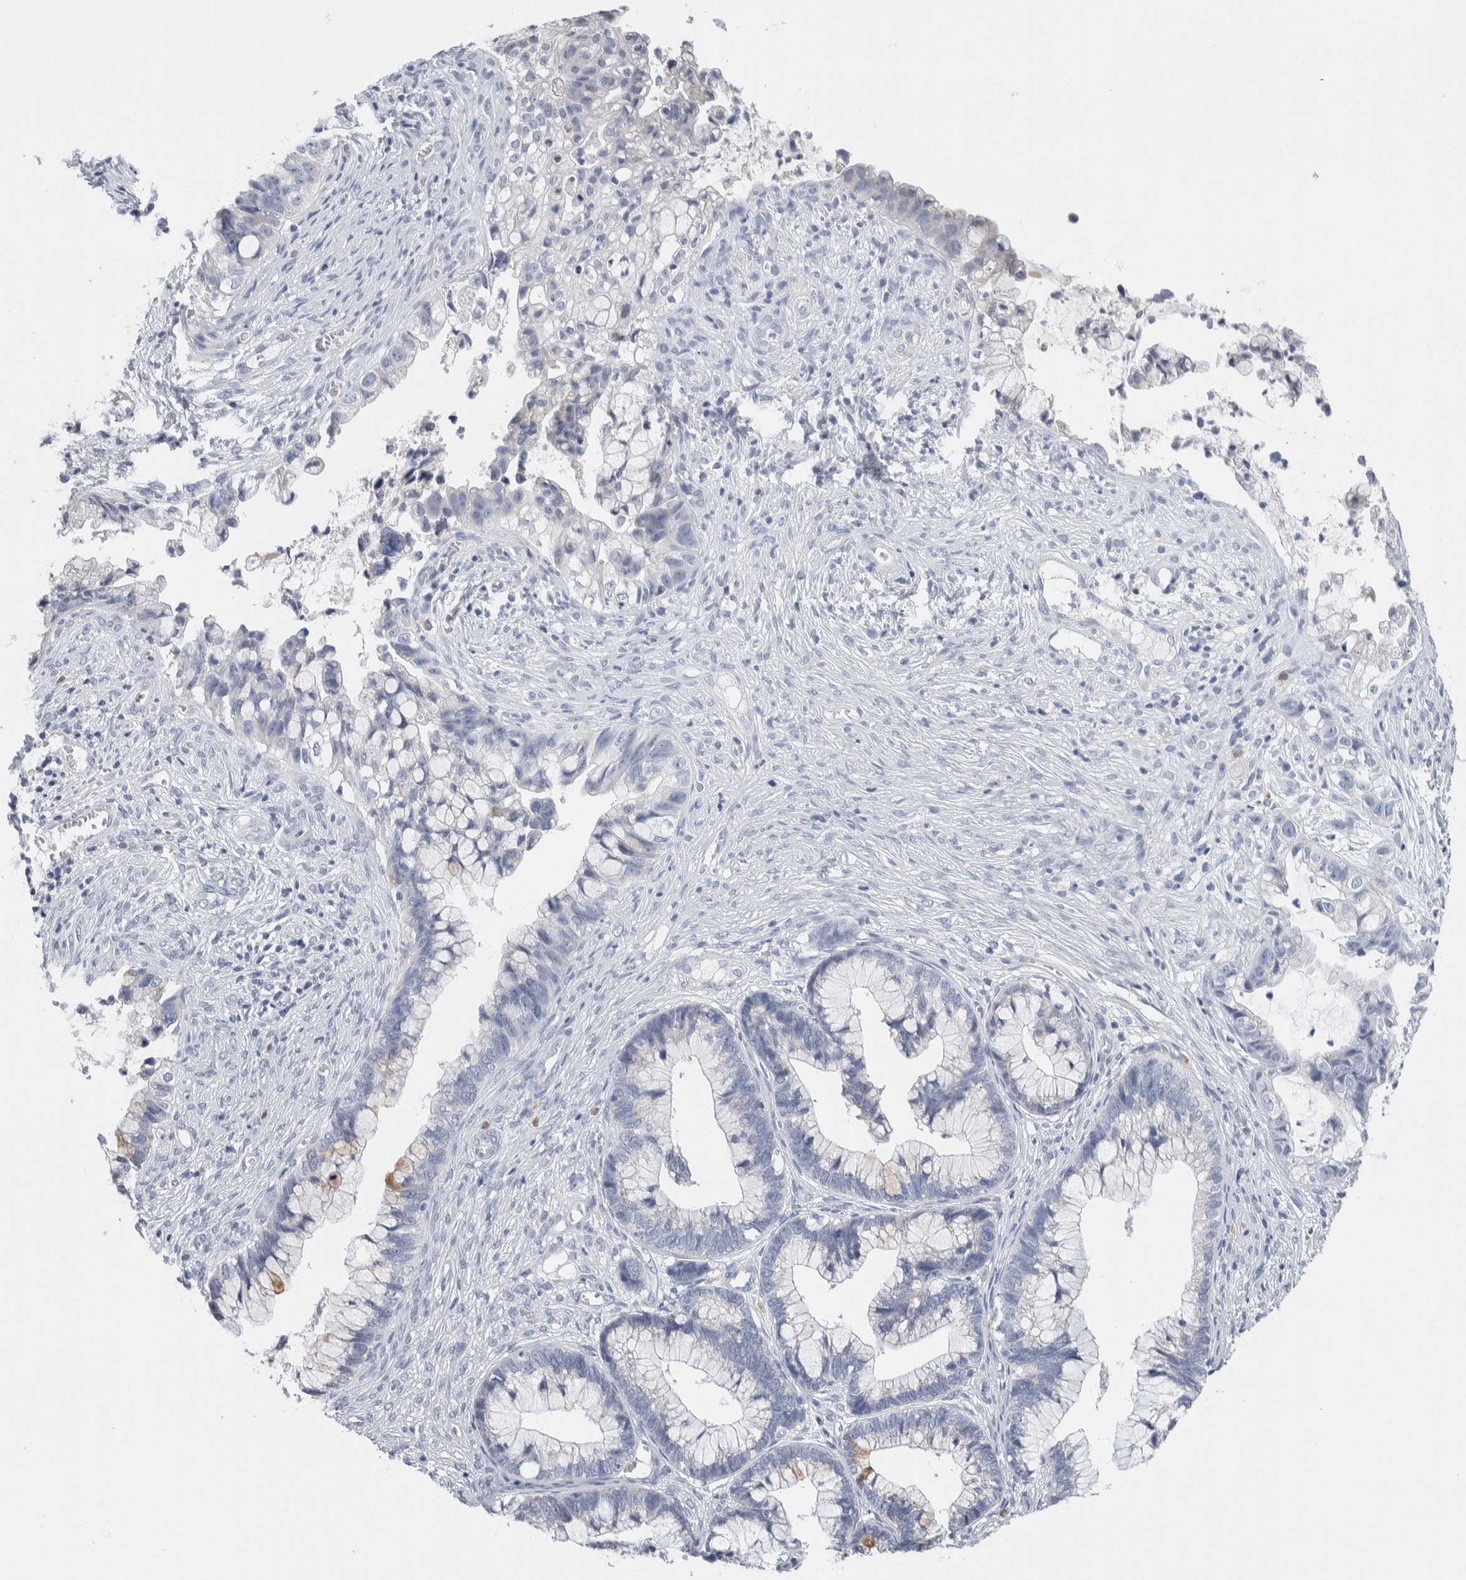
{"staining": {"intensity": "weak", "quantity": "25%-75%", "location": "cytoplasmic/membranous"}, "tissue": "cervical cancer", "cell_type": "Tumor cells", "image_type": "cancer", "snomed": [{"axis": "morphology", "description": "Adenocarcinoma, NOS"}, {"axis": "topography", "description": "Cervix"}], "caption": "Weak cytoplasmic/membranous expression is present in approximately 25%-75% of tumor cells in cervical cancer. Using DAB (brown) and hematoxylin (blue) stains, captured at high magnification using brightfield microscopy.", "gene": "SCN2A", "patient": {"sex": "female", "age": 44}}